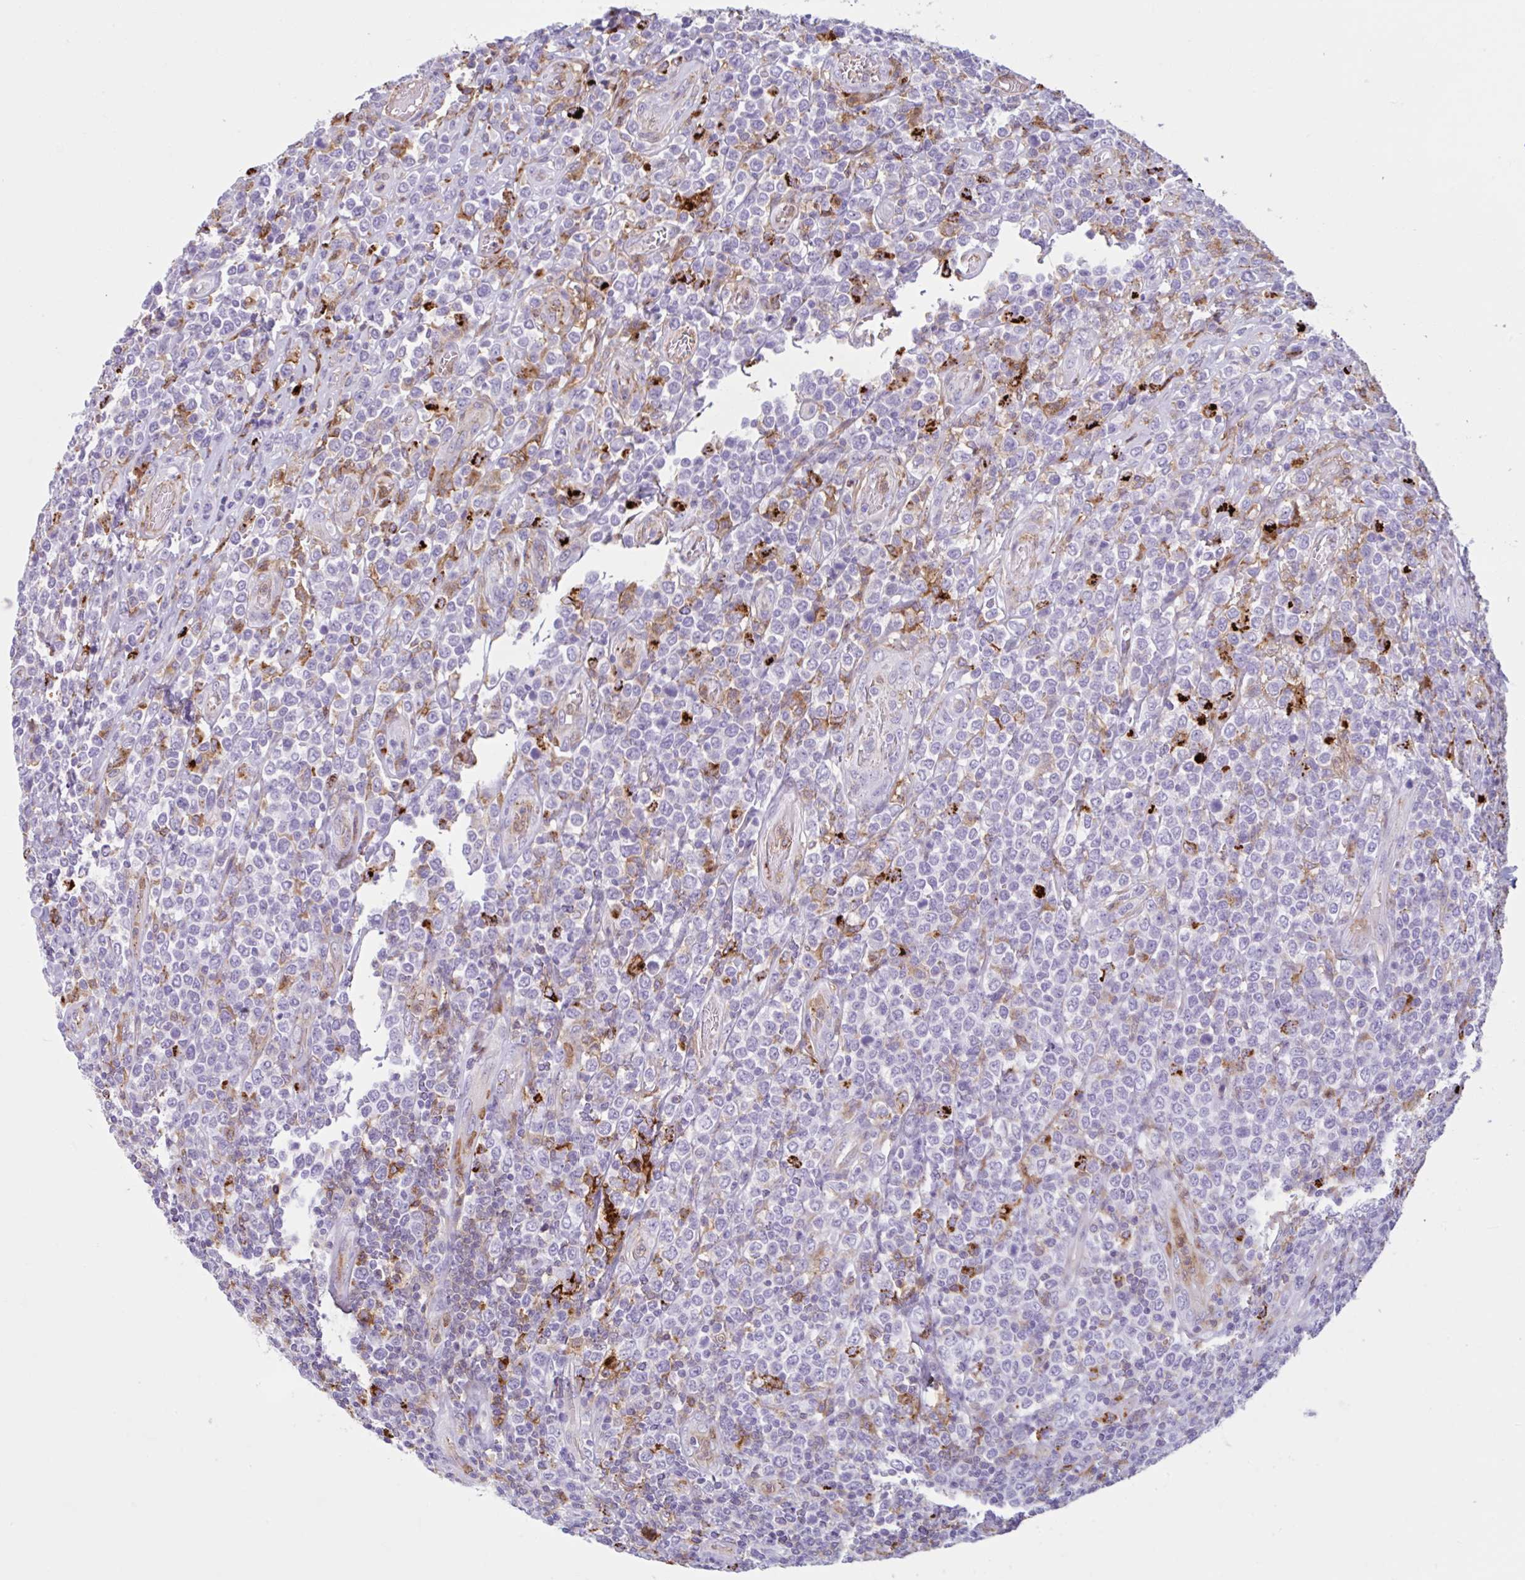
{"staining": {"intensity": "negative", "quantity": "none", "location": "none"}, "tissue": "lymphoma", "cell_type": "Tumor cells", "image_type": "cancer", "snomed": [{"axis": "morphology", "description": "Malignant lymphoma, non-Hodgkin's type, High grade"}, {"axis": "topography", "description": "Soft tissue"}], "caption": "Immunohistochemical staining of lymphoma shows no significant expression in tumor cells. (DAB (3,3'-diaminobenzidine) IHC visualized using brightfield microscopy, high magnification).", "gene": "CEP120", "patient": {"sex": "female", "age": 56}}